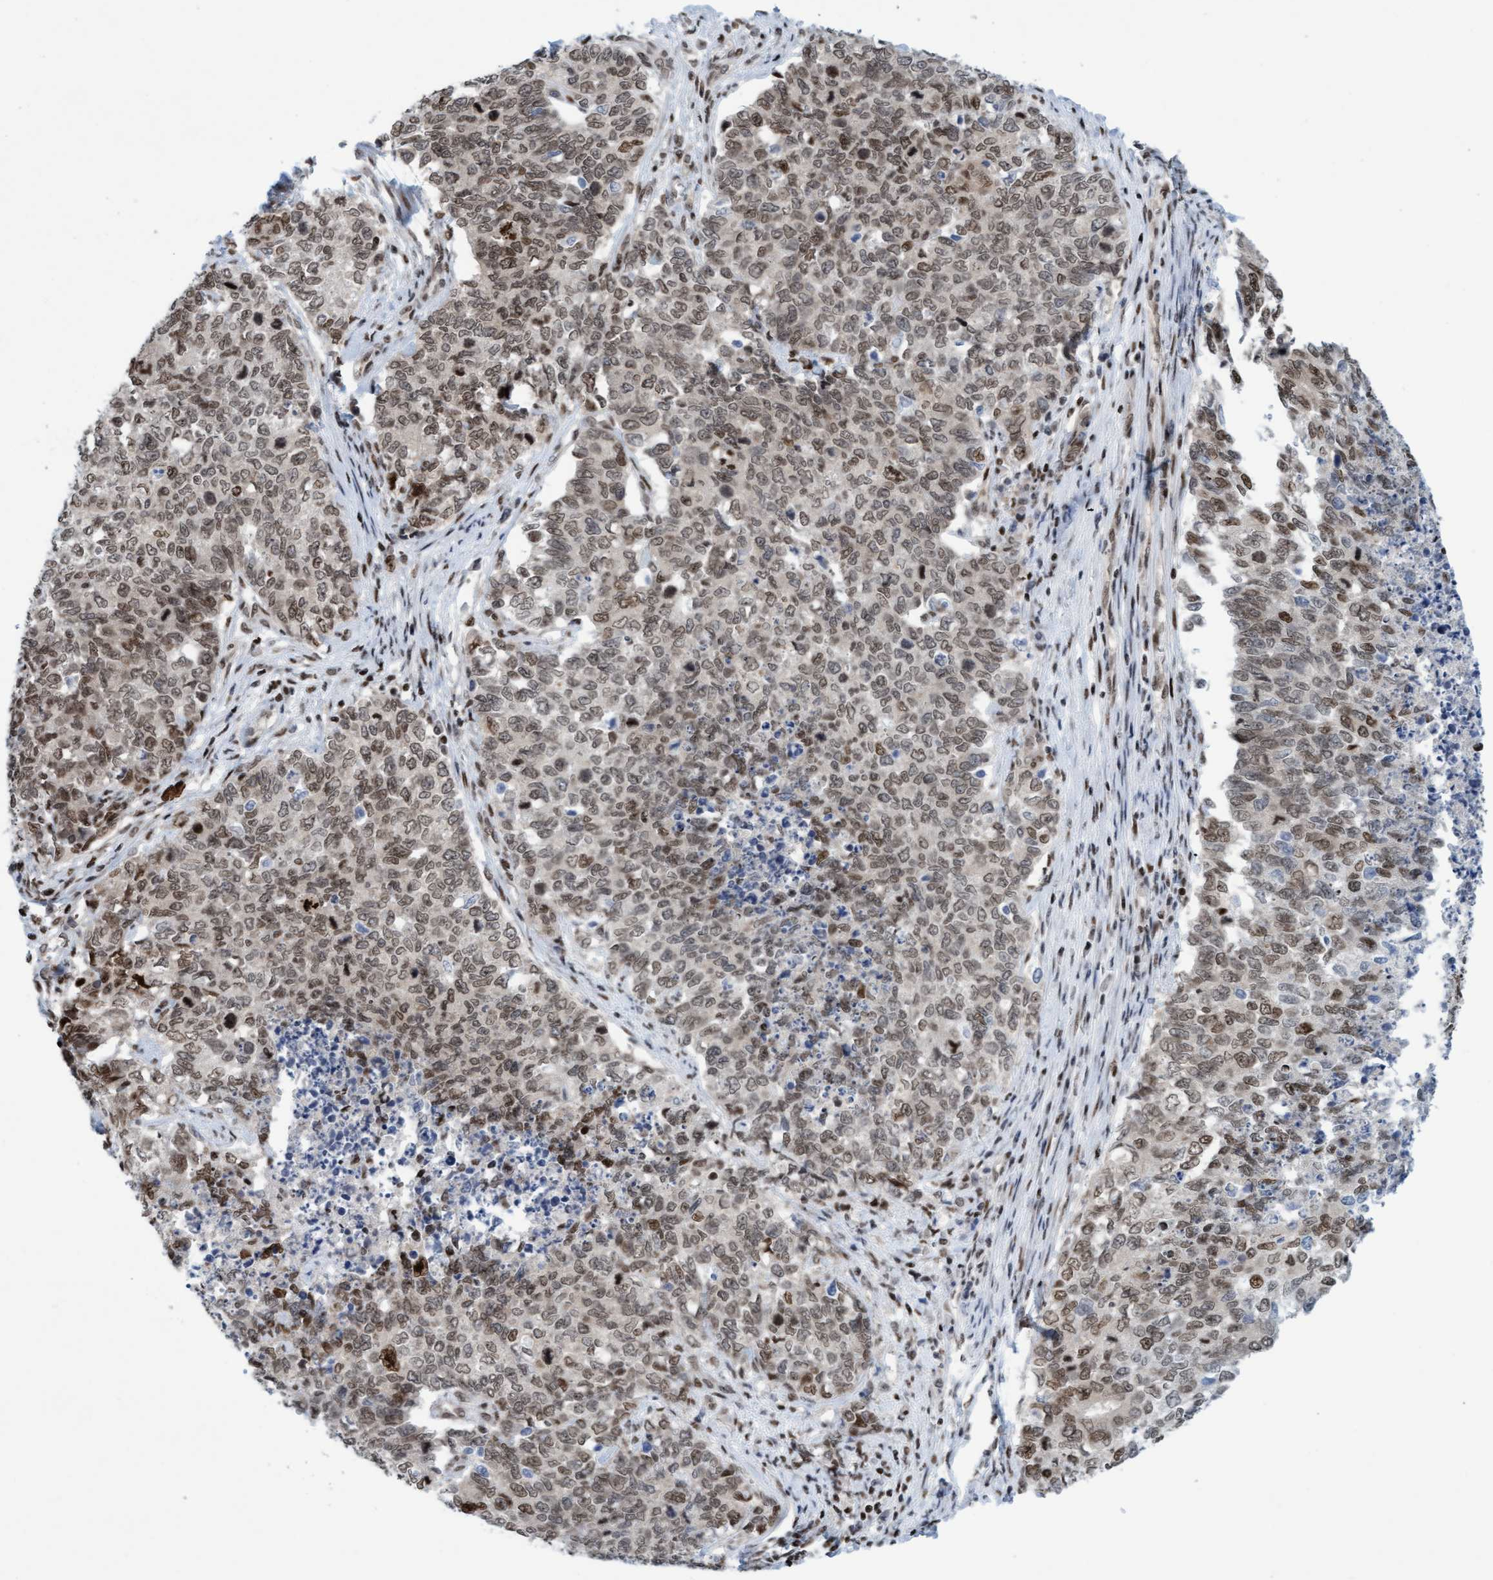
{"staining": {"intensity": "weak", "quantity": ">75%", "location": "nuclear"}, "tissue": "cervical cancer", "cell_type": "Tumor cells", "image_type": "cancer", "snomed": [{"axis": "morphology", "description": "Squamous cell carcinoma, NOS"}, {"axis": "topography", "description": "Cervix"}], "caption": "Immunohistochemistry image of cervical squamous cell carcinoma stained for a protein (brown), which demonstrates low levels of weak nuclear staining in about >75% of tumor cells.", "gene": "GLRX2", "patient": {"sex": "female", "age": 63}}